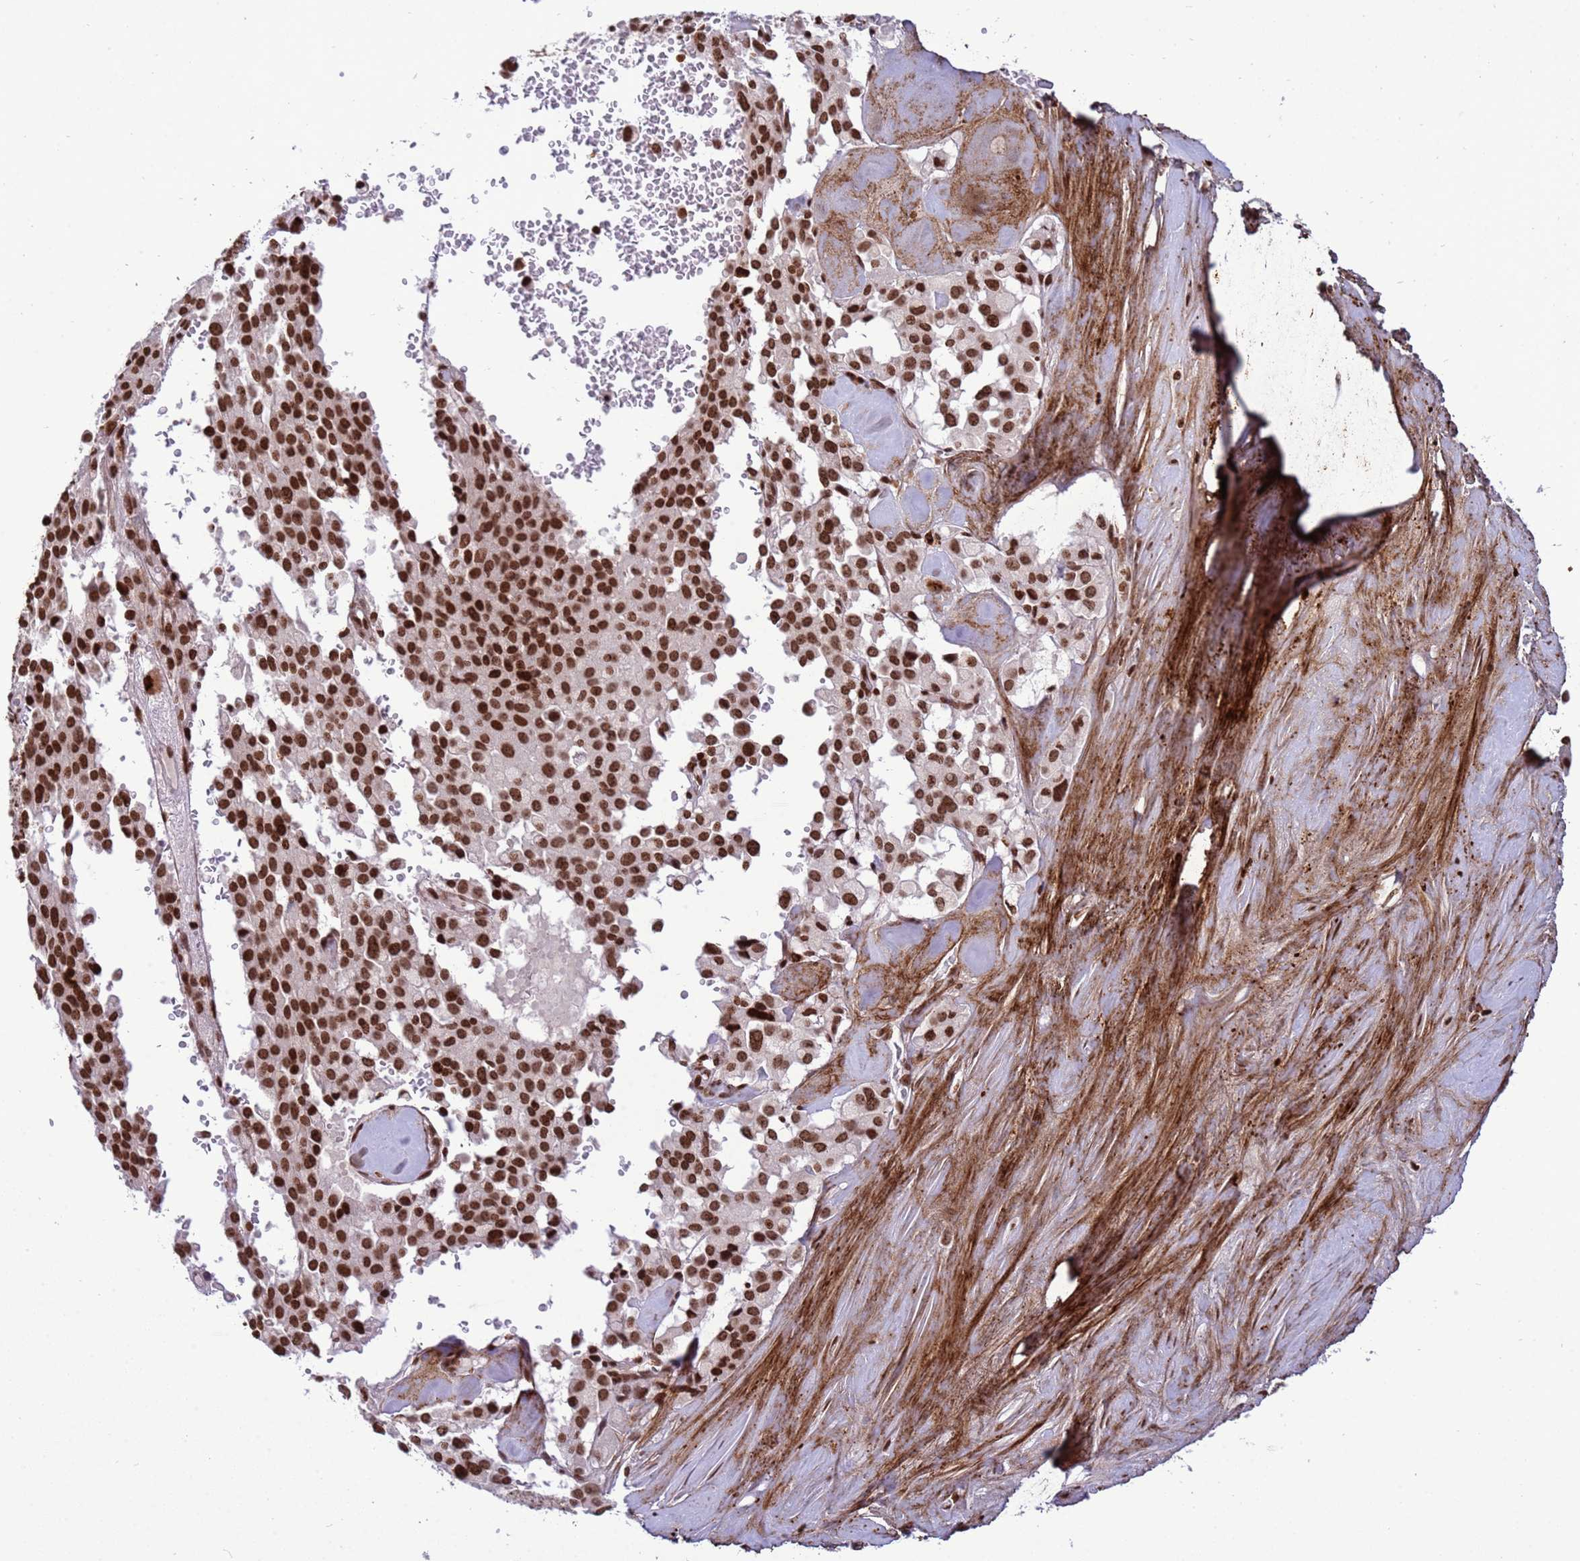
{"staining": {"intensity": "strong", "quantity": ">75%", "location": "nuclear"}, "tissue": "pancreatic cancer", "cell_type": "Tumor cells", "image_type": "cancer", "snomed": [{"axis": "morphology", "description": "Adenocarcinoma, NOS"}, {"axis": "topography", "description": "Pancreas"}], "caption": "Immunohistochemistry (IHC) photomicrograph of neoplastic tissue: pancreatic cancer (adenocarcinoma) stained using immunohistochemistry (IHC) reveals high levels of strong protein expression localized specifically in the nuclear of tumor cells, appearing as a nuclear brown color.", "gene": "H3-3B", "patient": {"sex": "male", "age": 65}}